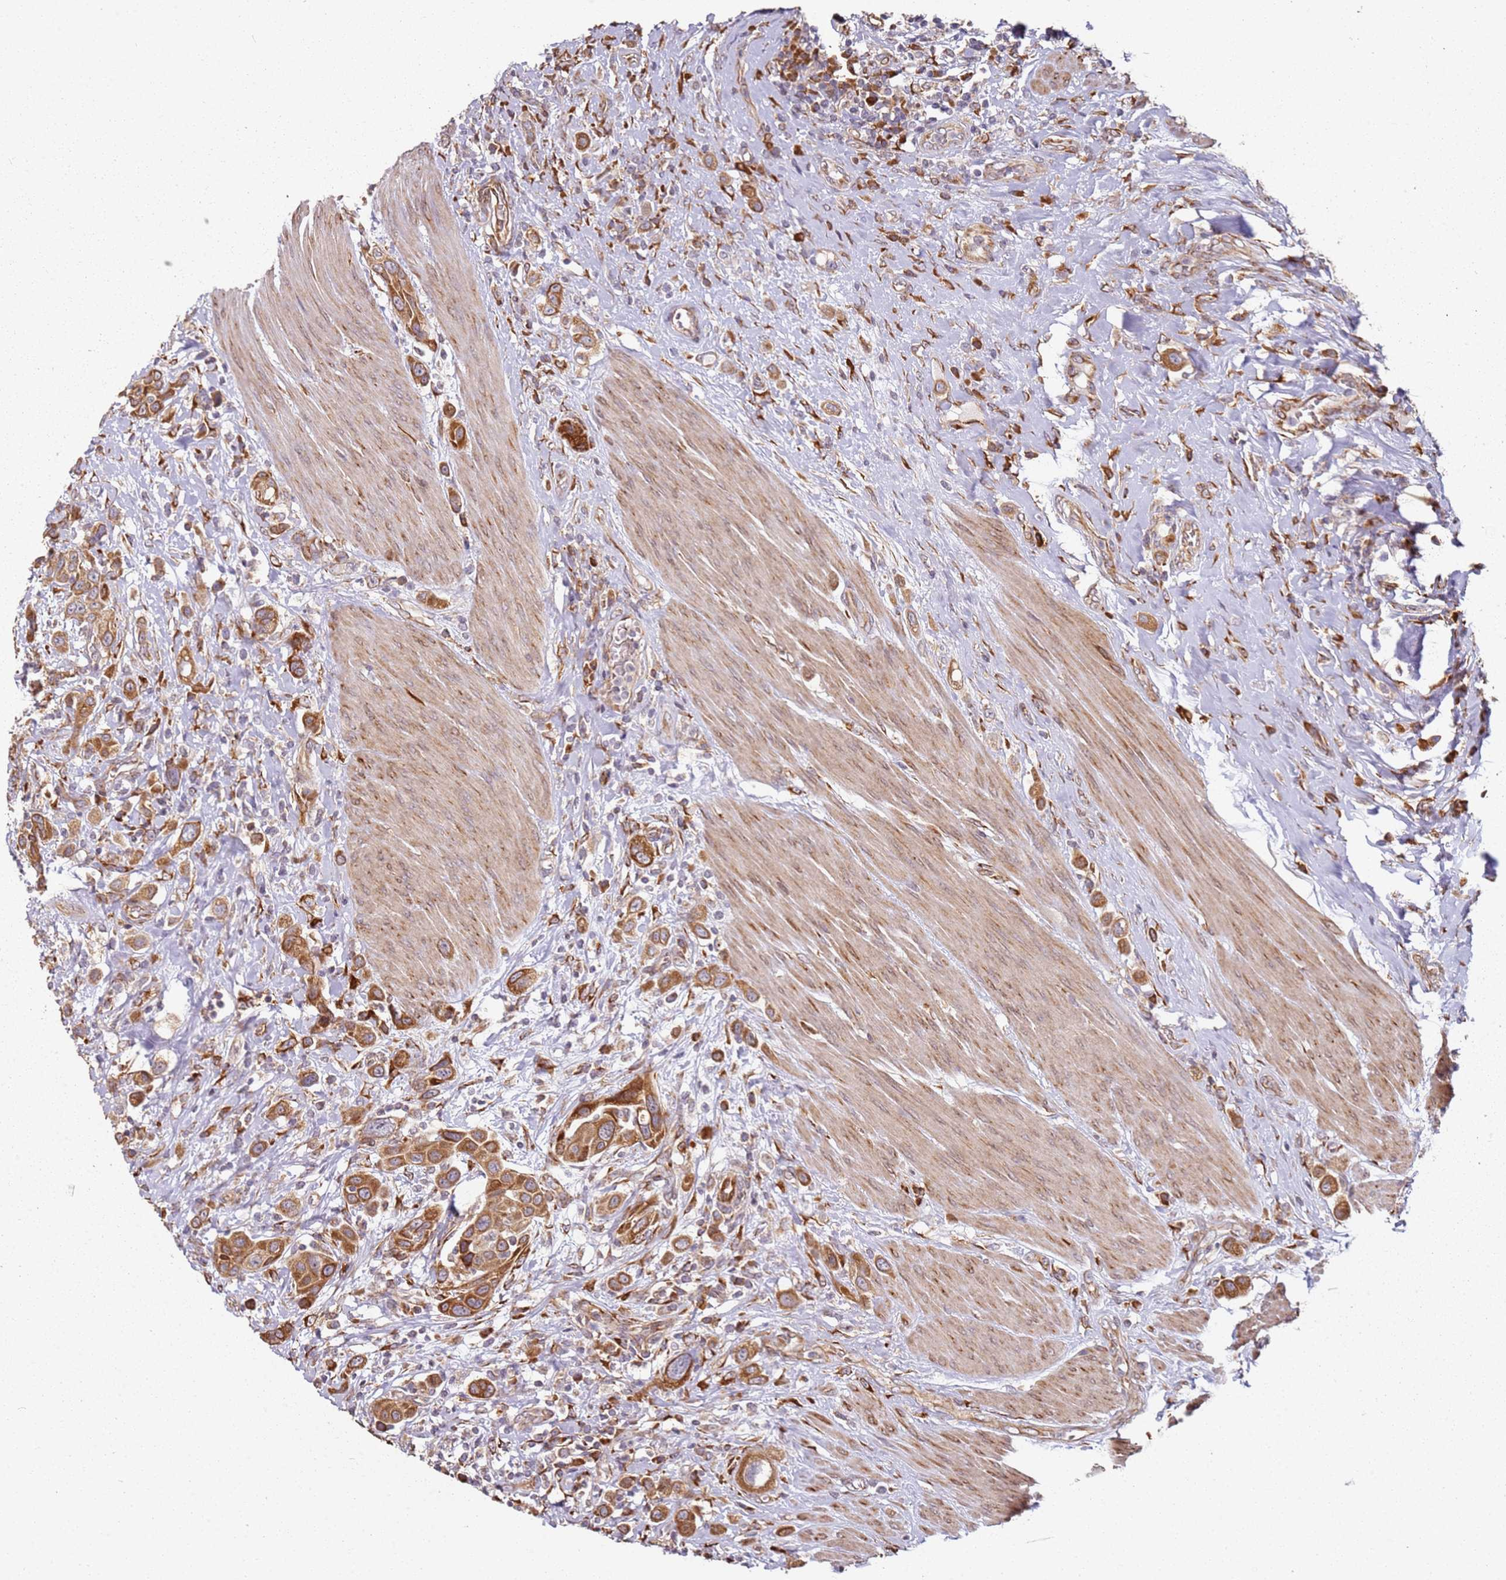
{"staining": {"intensity": "moderate", "quantity": ">75%", "location": "cytoplasmic/membranous"}, "tissue": "urothelial cancer", "cell_type": "Tumor cells", "image_type": "cancer", "snomed": [{"axis": "morphology", "description": "Urothelial carcinoma, High grade"}, {"axis": "topography", "description": "Urinary bladder"}], "caption": "Protein analysis of urothelial cancer tissue shows moderate cytoplasmic/membranous expression in about >75% of tumor cells.", "gene": "ARFRP1", "patient": {"sex": "male", "age": 50}}